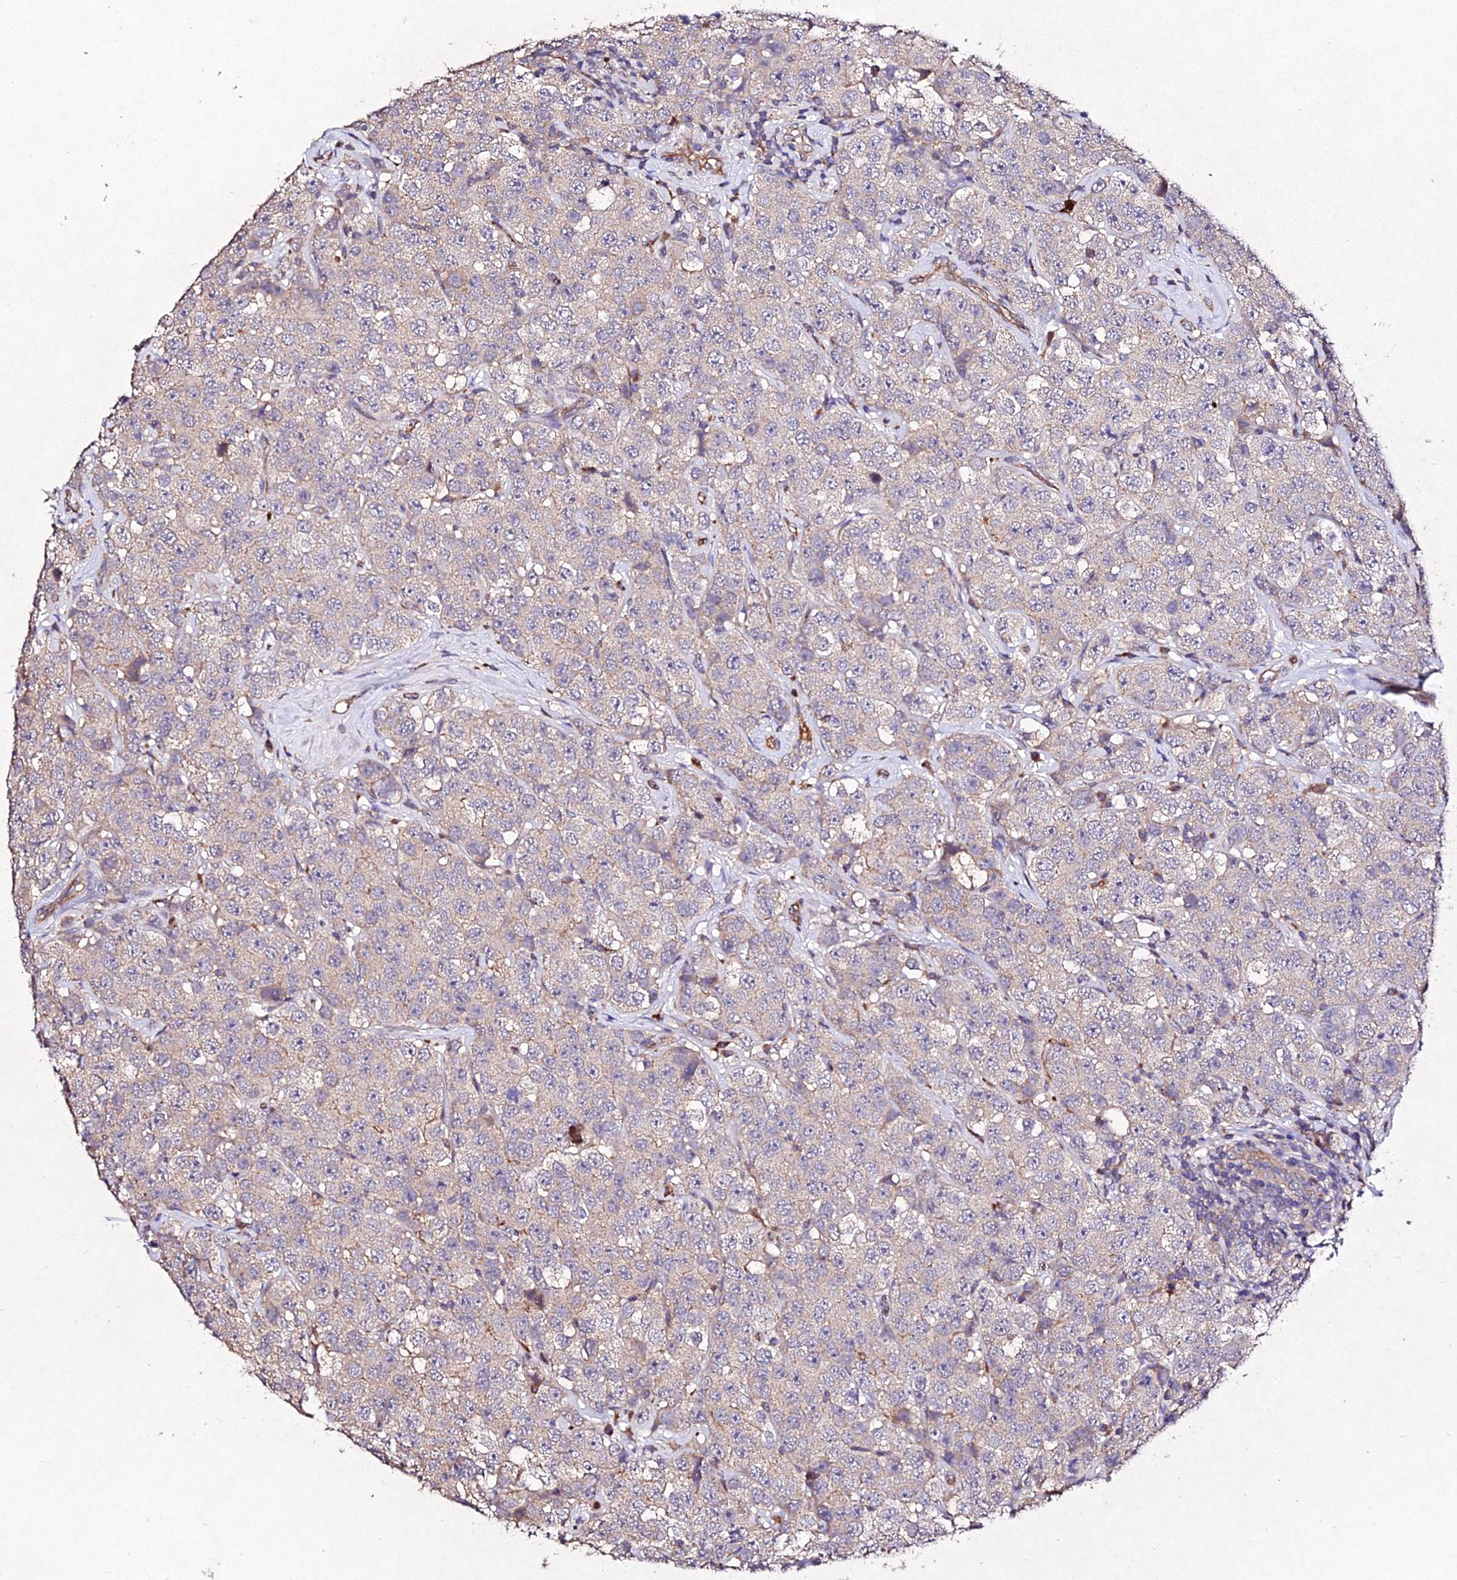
{"staining": {"intensity": "weak", "quantity": "<25%", "location": "cytoplasmic/membranous"}, "tissue": "testis cancer", "cell_type": "Tumor cells", "image_type": "cancer", "snomed": [{"axis": "morphology", "description": "Seminoma, NOS"}, {"axis": "topography", "description": "Testis"}], "caption": "Tumor cells show no significant protein expression in testis seminoma.", "gene": "AP3M2", "patient": {"sex": "male", "age": 28}}